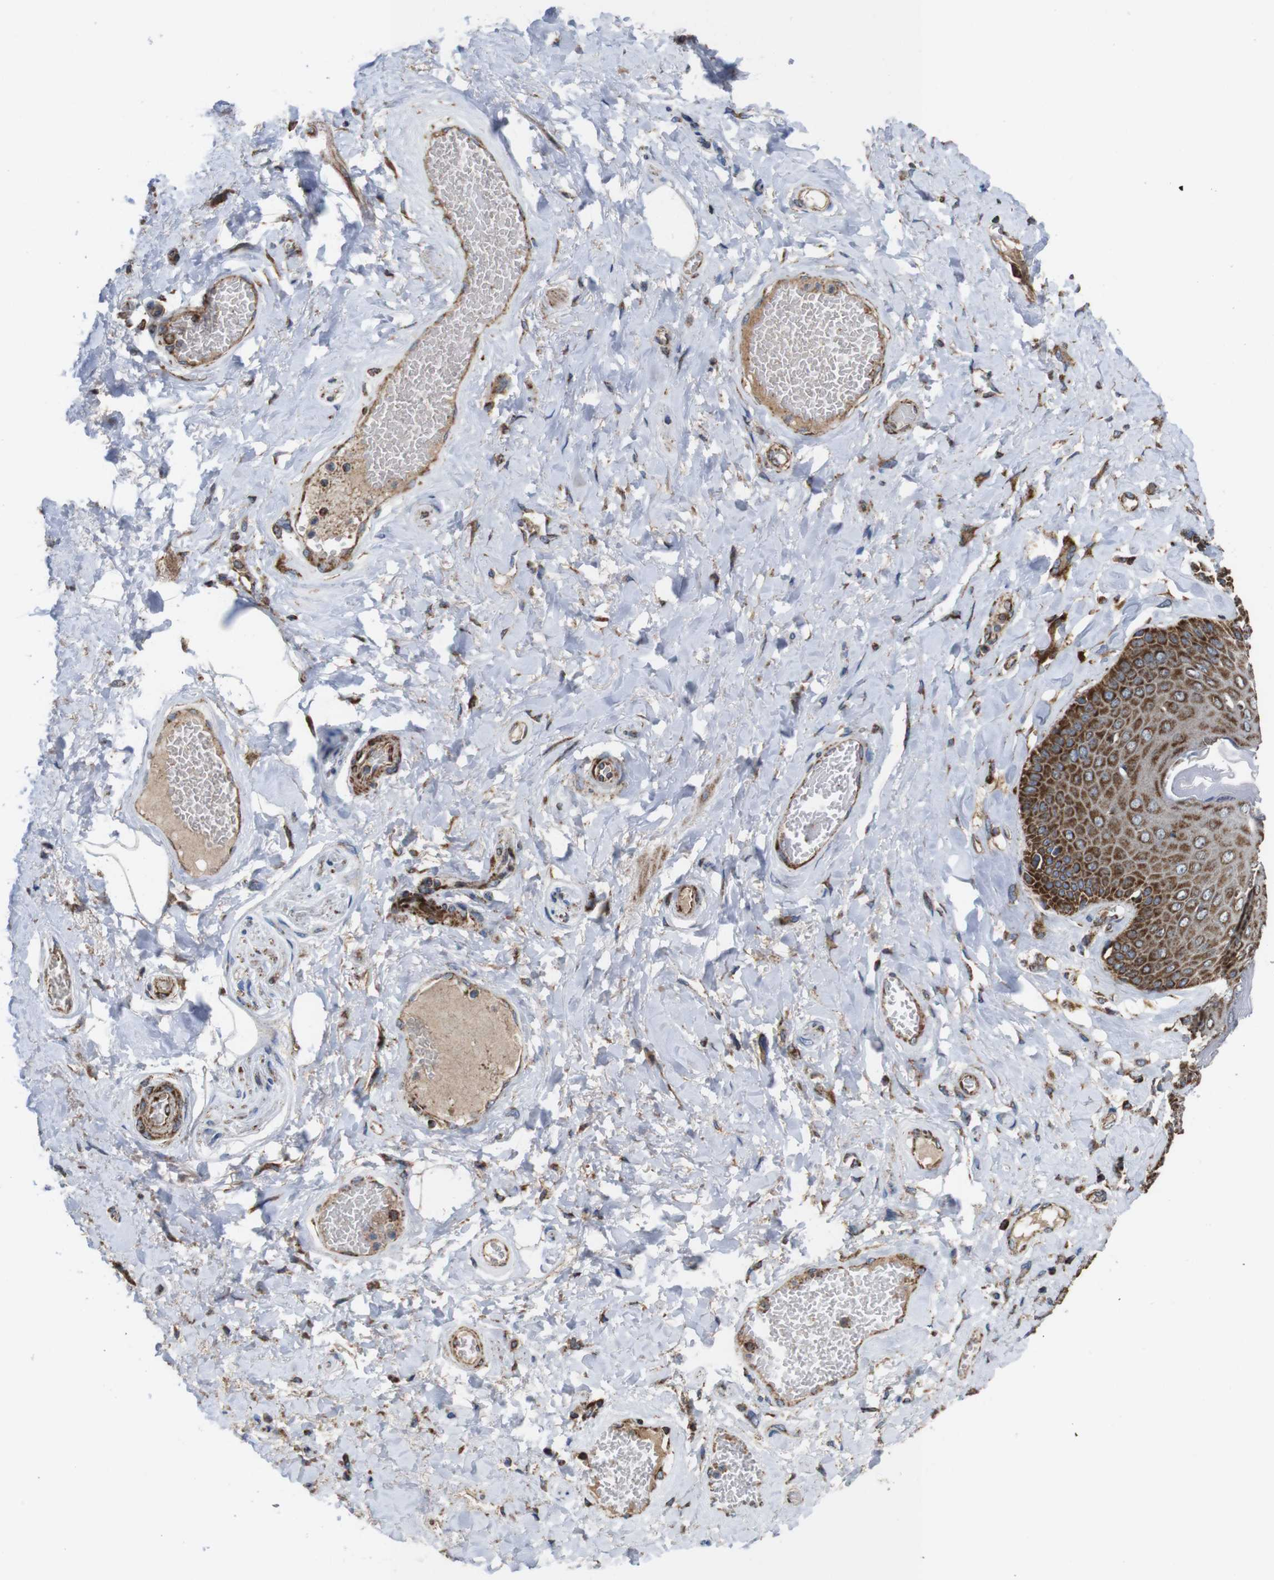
{"staining": {"intensity": "strong", "quantity": ">75%", "location": "cytoplasmic/membranous"}, "tissue": "skin", "cell_type": "Epidermal cells", "image_type": "normal", "snomed": [{"axis": "morphology", "description": "Normal tissue, NOS"}, {"axis": "topography", "description": "Anal"}], "caption": "Immunohistochemical staining of normal skin reveals >75% levels of strong cytoplasmic/membranous protein staining in about >75% of epidermal cells.", "gene": "HK1", "patient": {"sex": "male", "age": 69}}